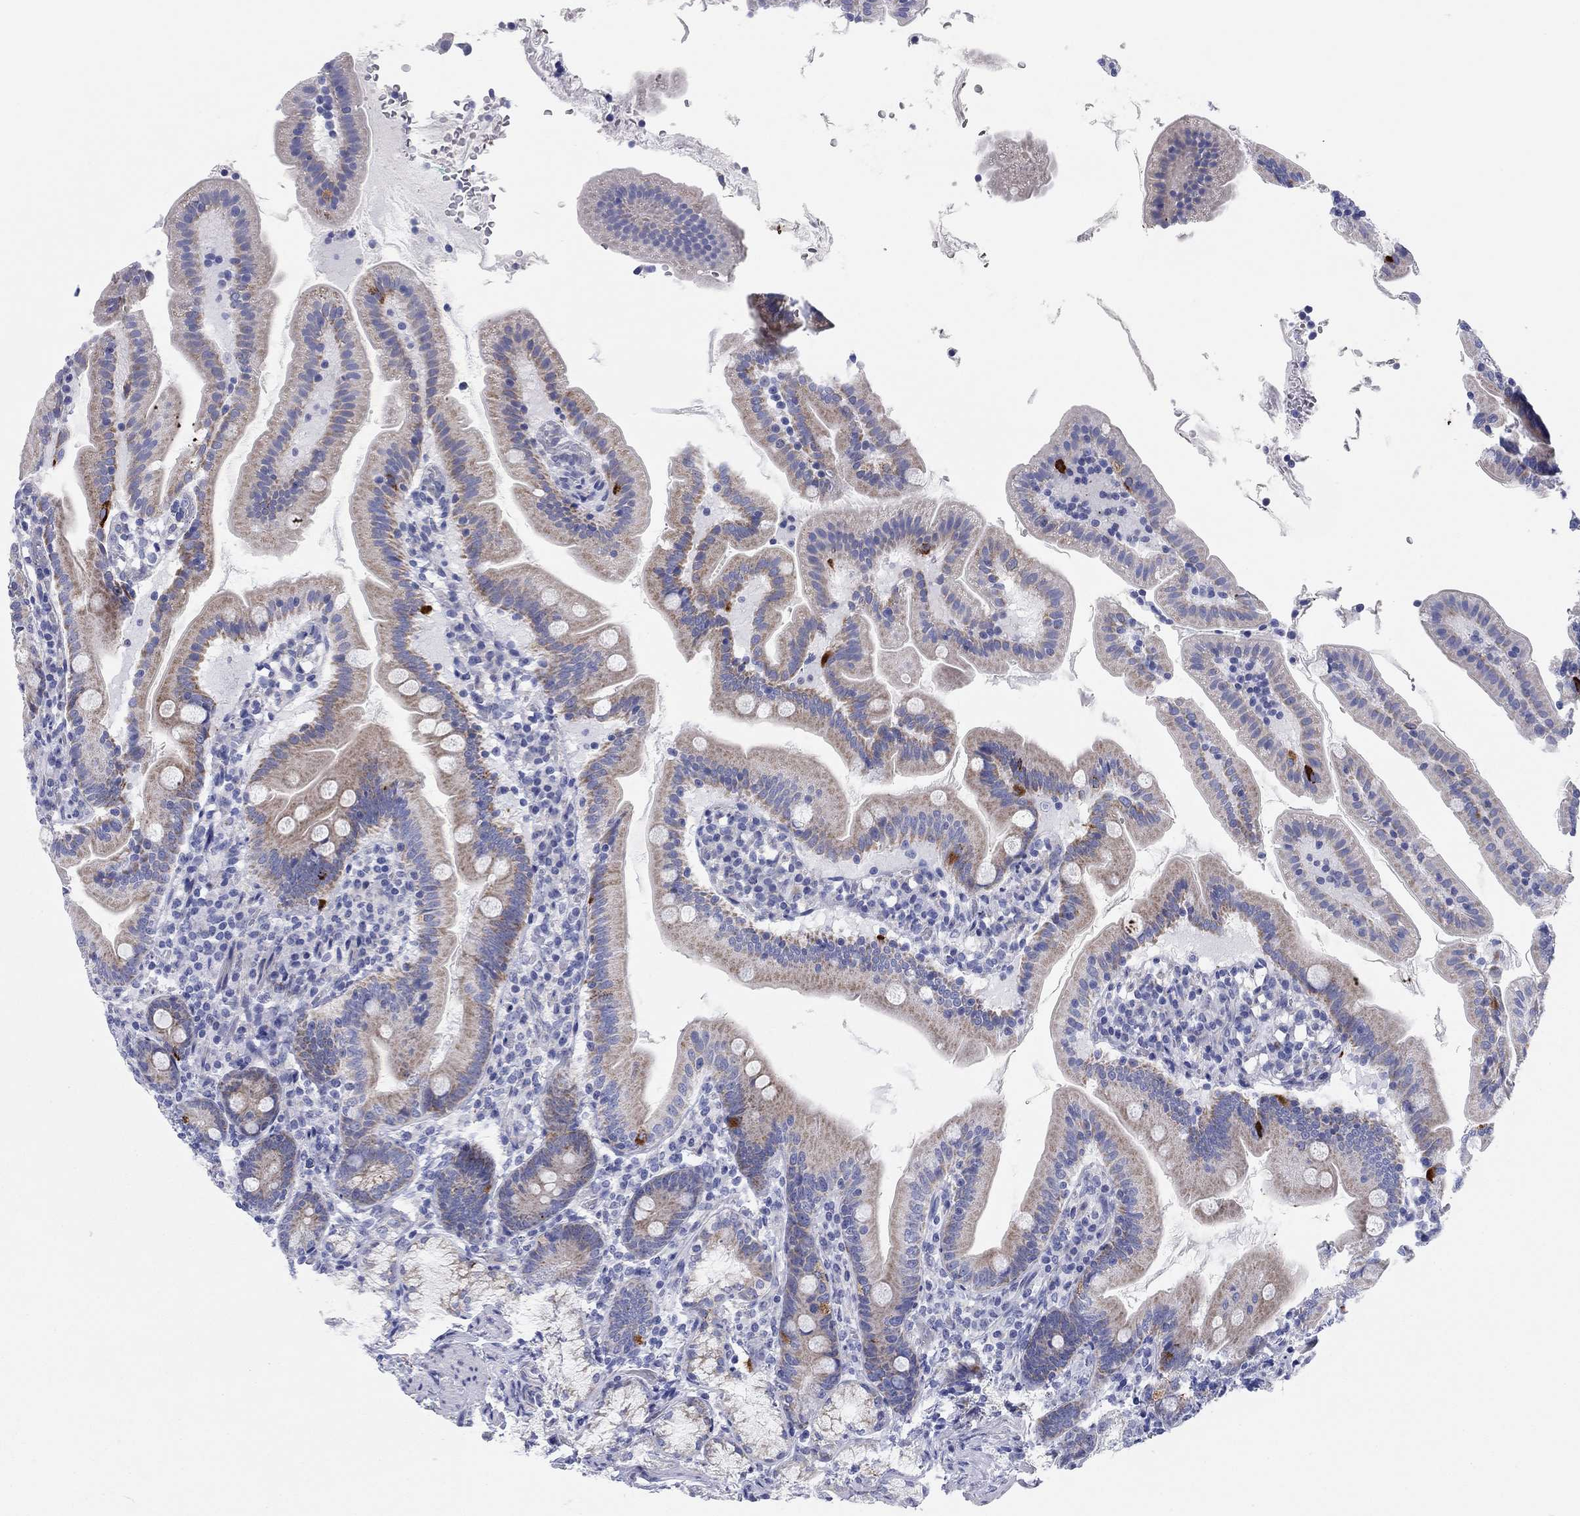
{"staining": {"intensity": "strong", "quantity": "<25%", "location": "cytoplasmic/membranous"}, "tissue": "duodenum", "cell_type": "Glandular cells", "image_type": "normal", "snomed": [{"axis": "morphology", "description": "Normal tissue, NOS"}, {"axis": "topography", "description": "Duodenum"}], "caption": "Benign duodenum demonstrates strong cytoplasmic/membranous staining in approximately <25% of glandular cells.", "gene": "CHI3L2", "patient": {"sex": "female", "age": 67}}